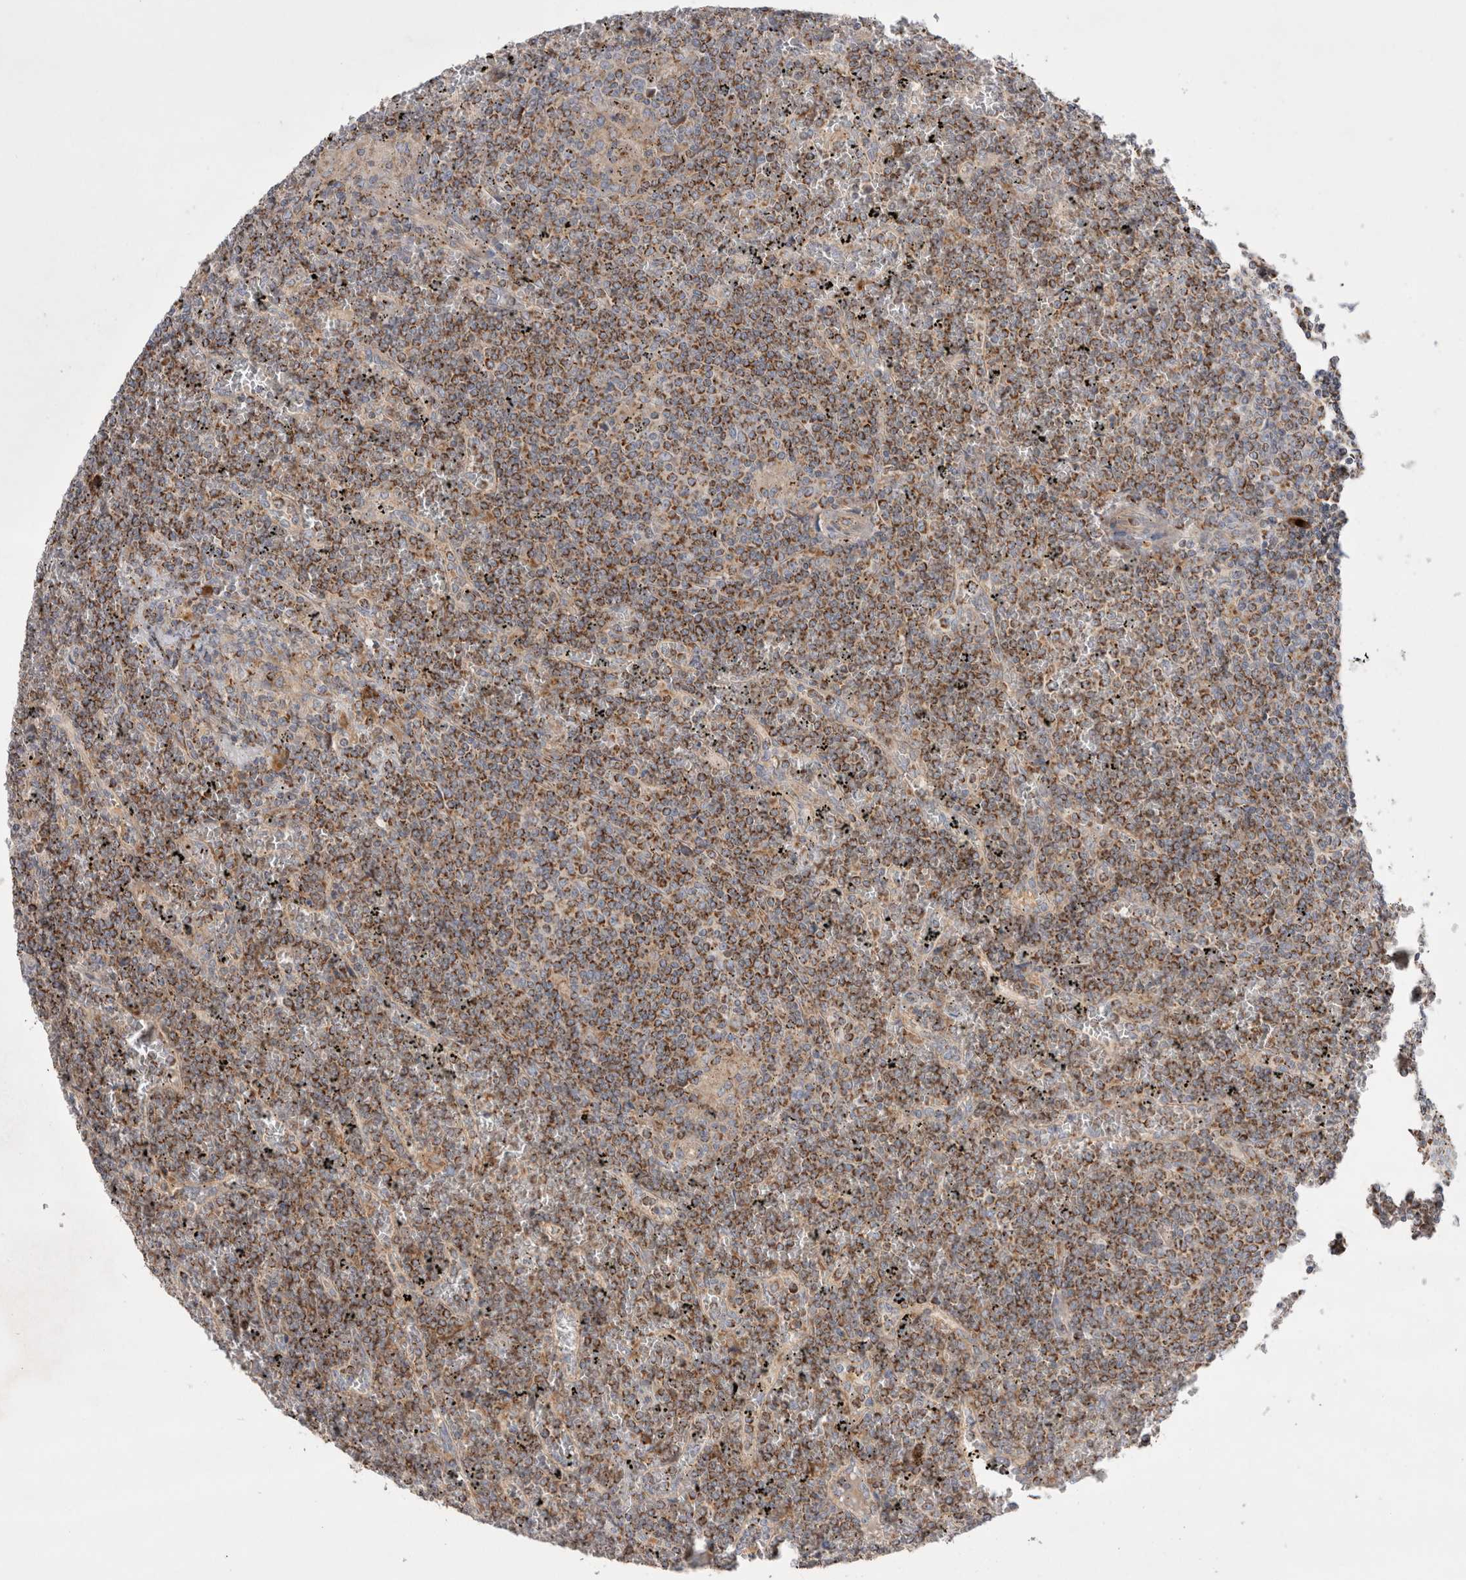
{"staining": {"intensity": "moderate", "quantity": ">75%", "location": "cytoplasmic/membranous"}, "tissue": "lymphoma", "cell_type": "Tumor cells", "image_type": "cancer", "snomed": [{"axis": "morphology", "description": "Malignant lymphoma, non-Hodgkin's type, Low grade"}, {"axis": "topography", "description": "Spleen"}], "caption": "Human lymphoma stained with a protein marker demonstrates moderate staining in tumor cells.", "gene": "TBC1D16", "patient": {"sex": "female", "age": 19}}